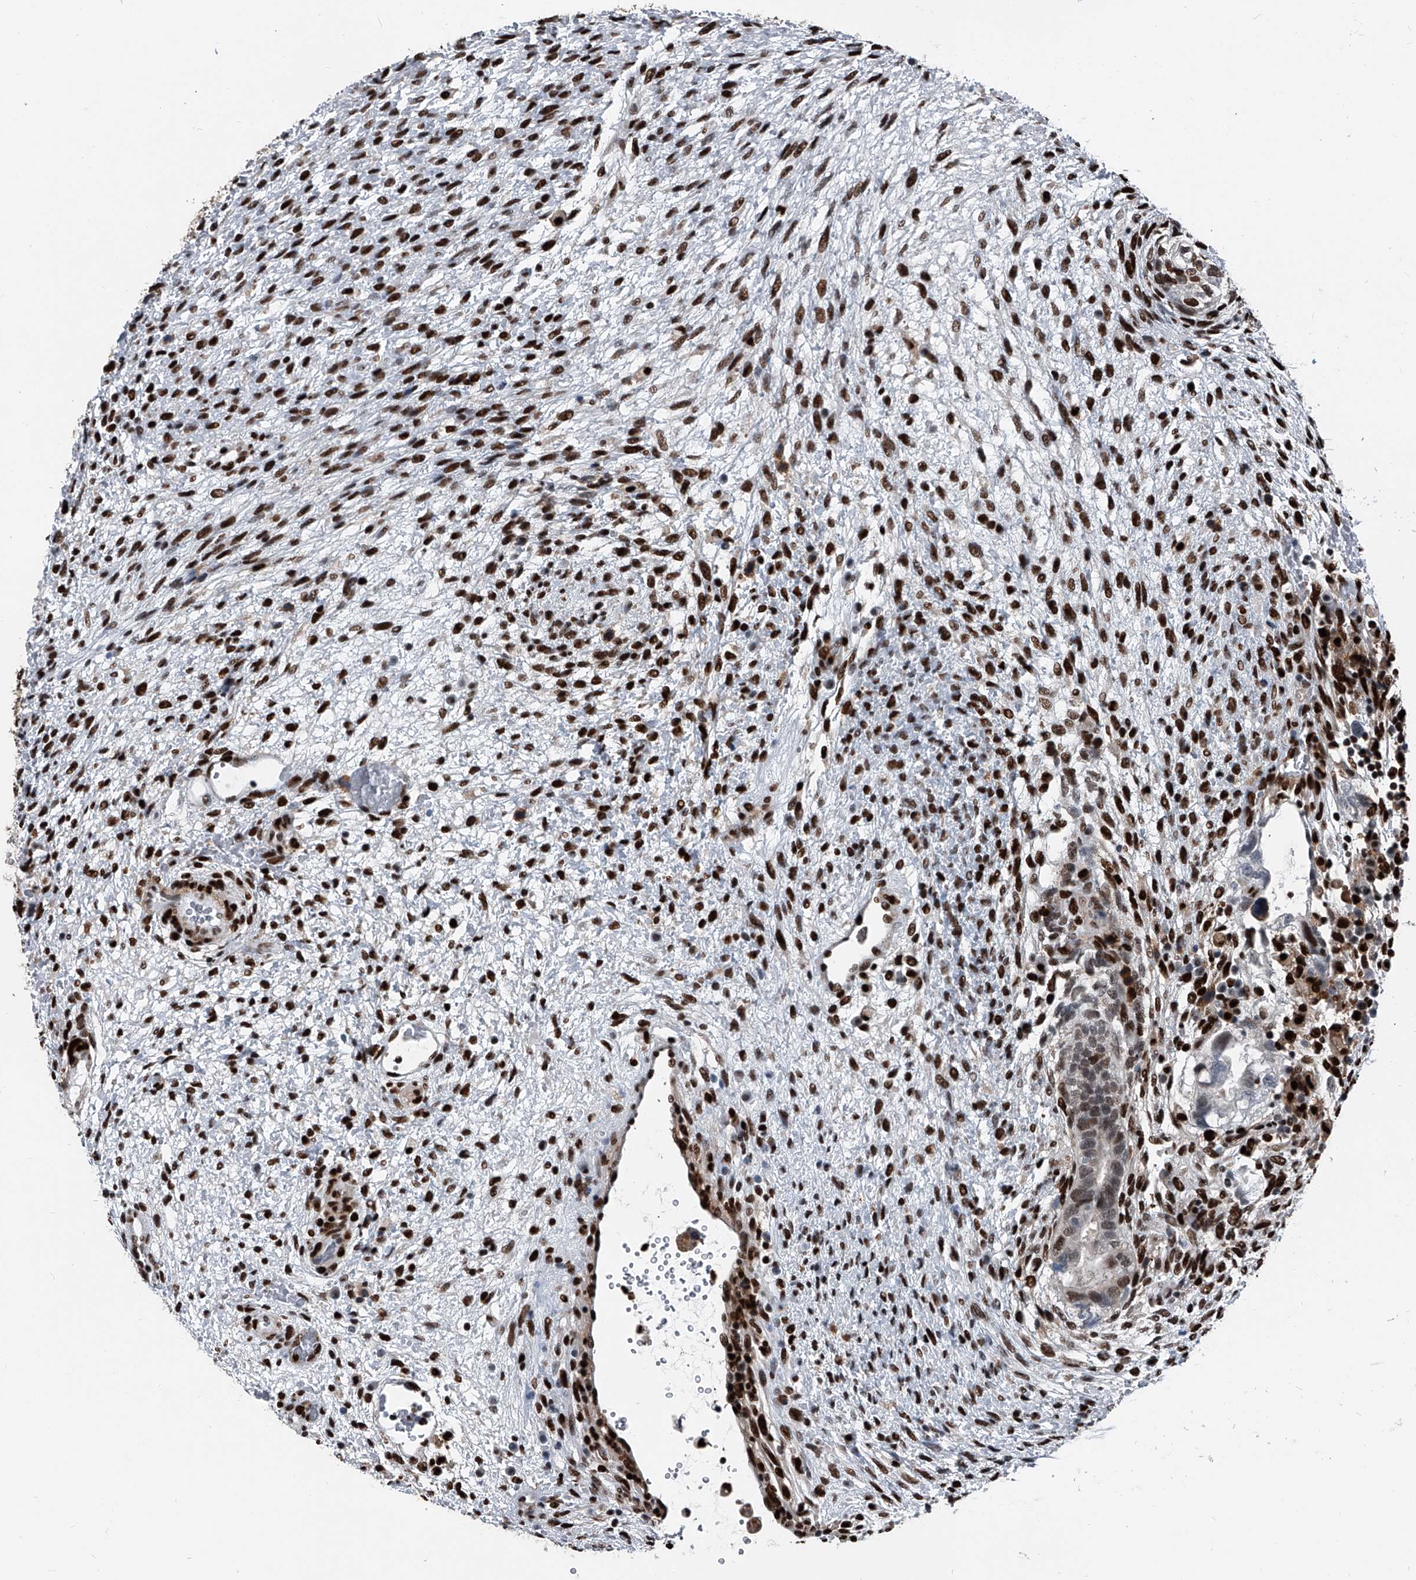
{"staining": {"intensity": "strong", "quantity": "25%-75%", "location": "nuclear"}, "tissue": "testis cancer", "cell_type": "Tumor cells", "image_type": "cancer", "snomed": [{"axis": "morphology", "description": "Carcinoma, Embryonal, NOS"}, {"axis": "topography", "description": "Testis"}], "caption": "DAB immunohistochemical staining of testis embryonal carcinoma reveals strong nuclear protein expression in about 25%-75% of tumor cells.", "gene": "FKBP5", "patient": {"sex": "male", "age": 37}}